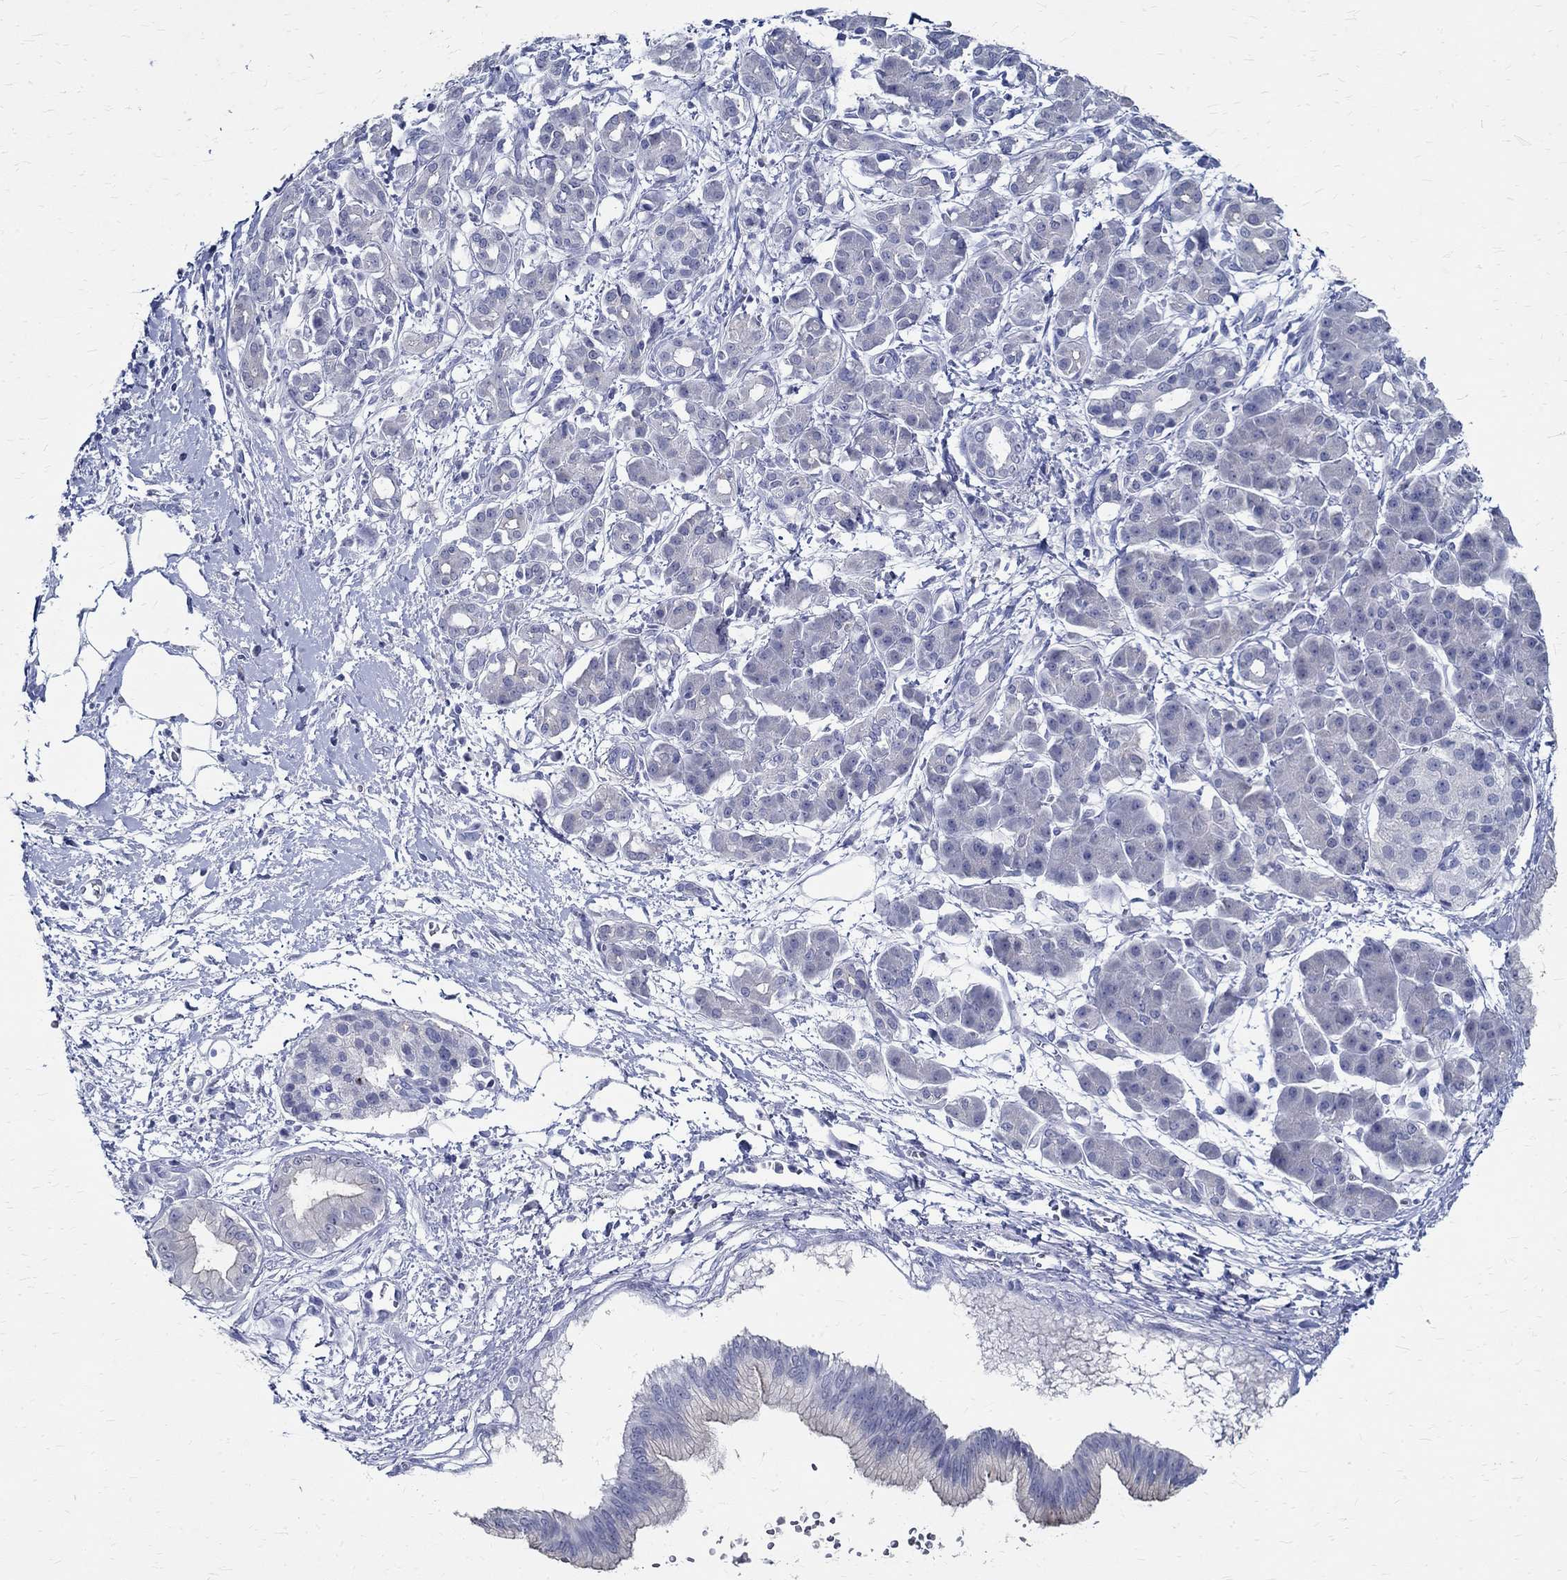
{"staining": {"intensity": "negative", "quantity": "none", "location": "none"}, "tissue": "pancreatic cancer", "cell_type": "Tumor cells", "image_type": "cancer", "snomed": [{"axis": "morphology", "description": "Adenocarcinoma, NOS"}, {"axis": "topography", "description": "Pancreas"}], "caption": "Immunohistochemistry (IHC) image of neoplastic tissue: human pancreatic cancer stained with DAB reveals no significant protein staining in tumor cells. (IHC, brightfield microscopy, high magnification).", "gene": "BSPRY", "patient": {"sex": "male", "age": 72}}